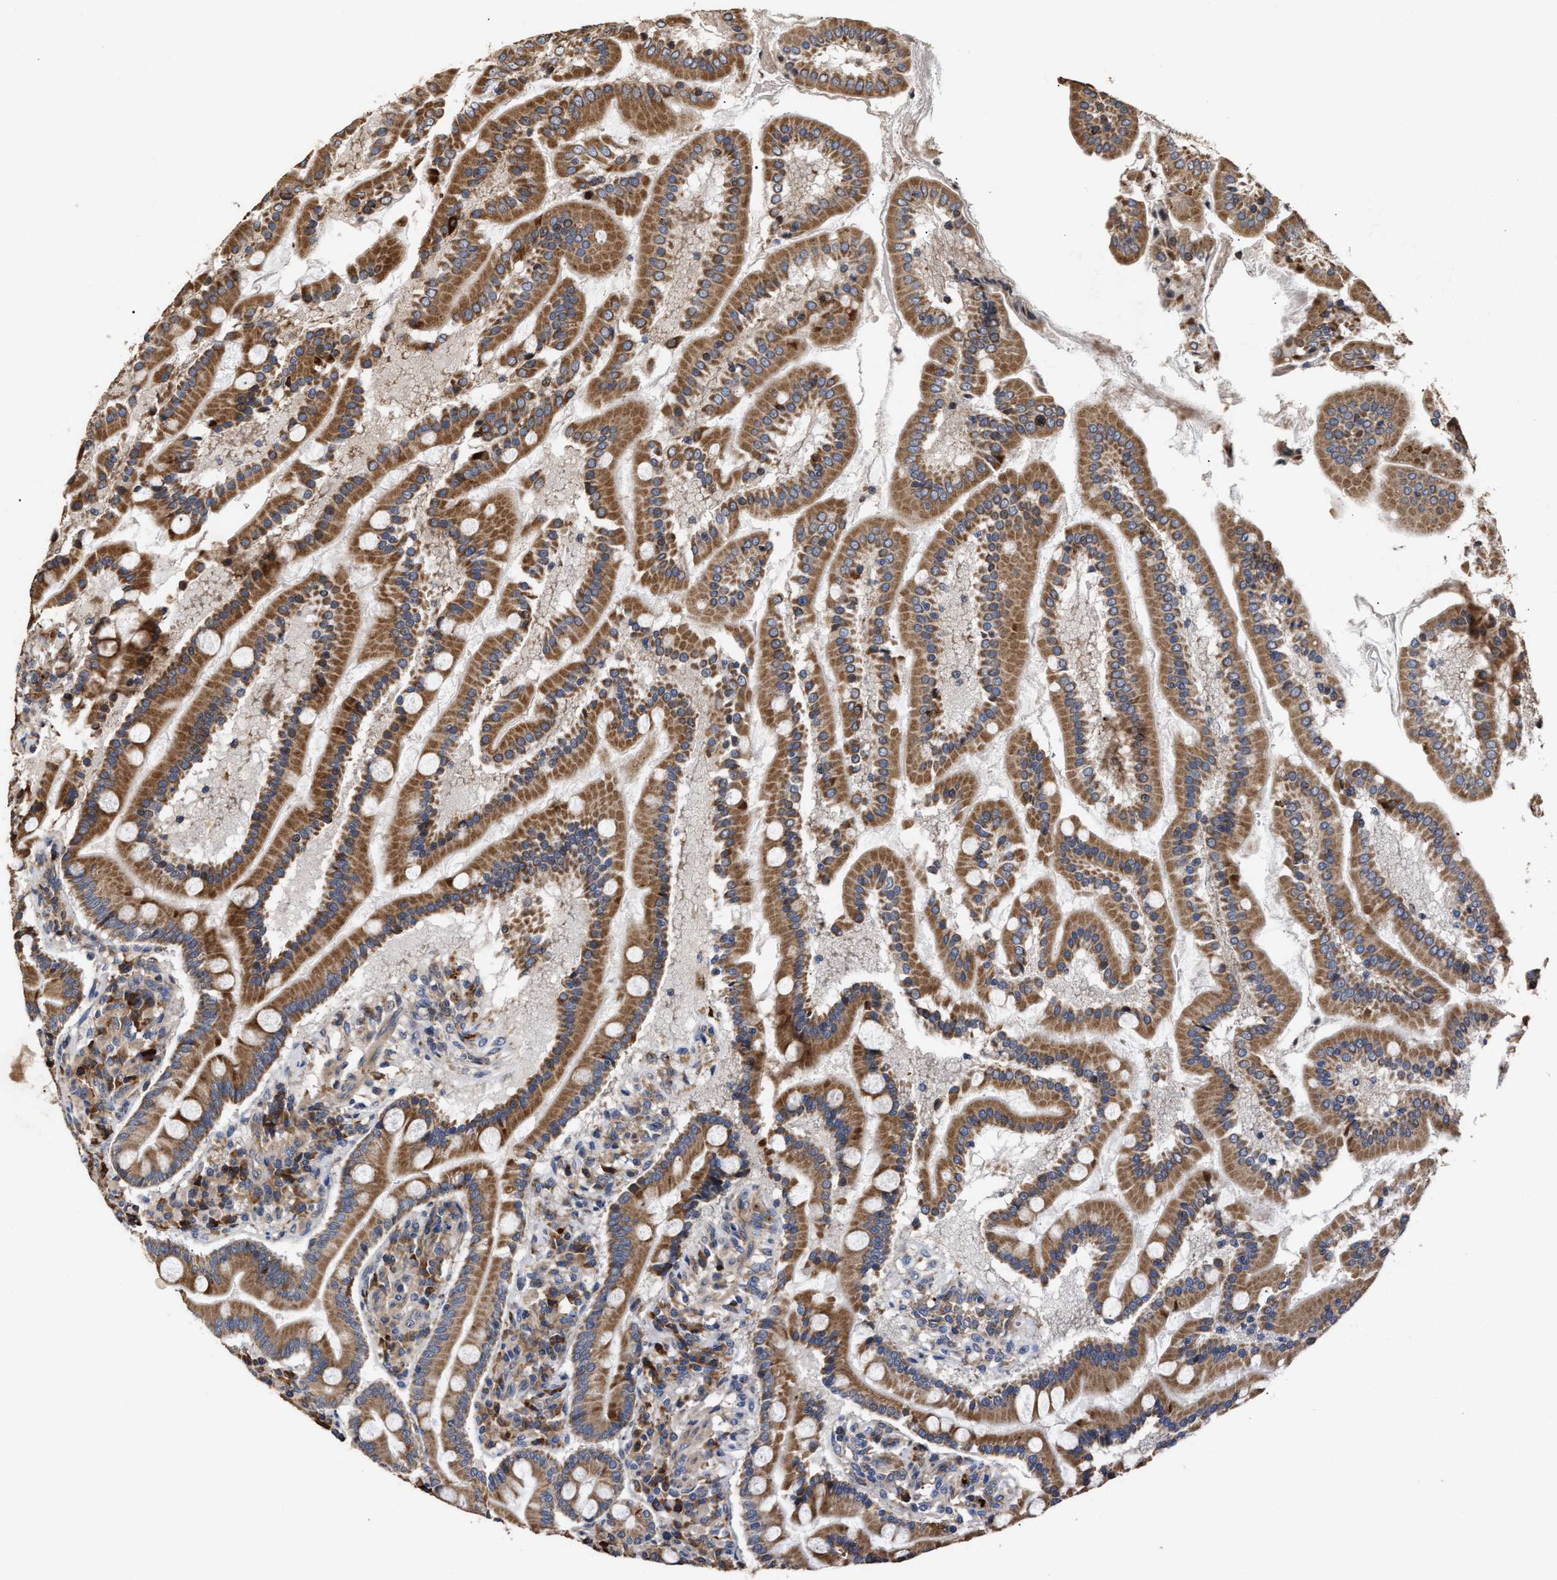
{"staining": {"intensity": "strong", "quantity": ">75%", "location": "cytoplasmic/membranous"}, "tissue": "duodenum", "cell_type": "Glandular cells", "image_type": "normal", "snomed": [{"axis": "morphology", "description": "Normal tissue, NOS"}, {"axis": "topography", "description": "Duodenum"}], "caption": "Protein staining reveals strong cytoplasmic/membranous positivity in about >75% of glandular cells in benign duodenum. The protein of interest is stained brown, and the nuclei are stained in blue (DAB (3,3'-diaminobenzidine) IHC with brightfield microscopy, high magnification).", "gene": "GOSR1", "patient": {"sex": "male", "age": 50}}